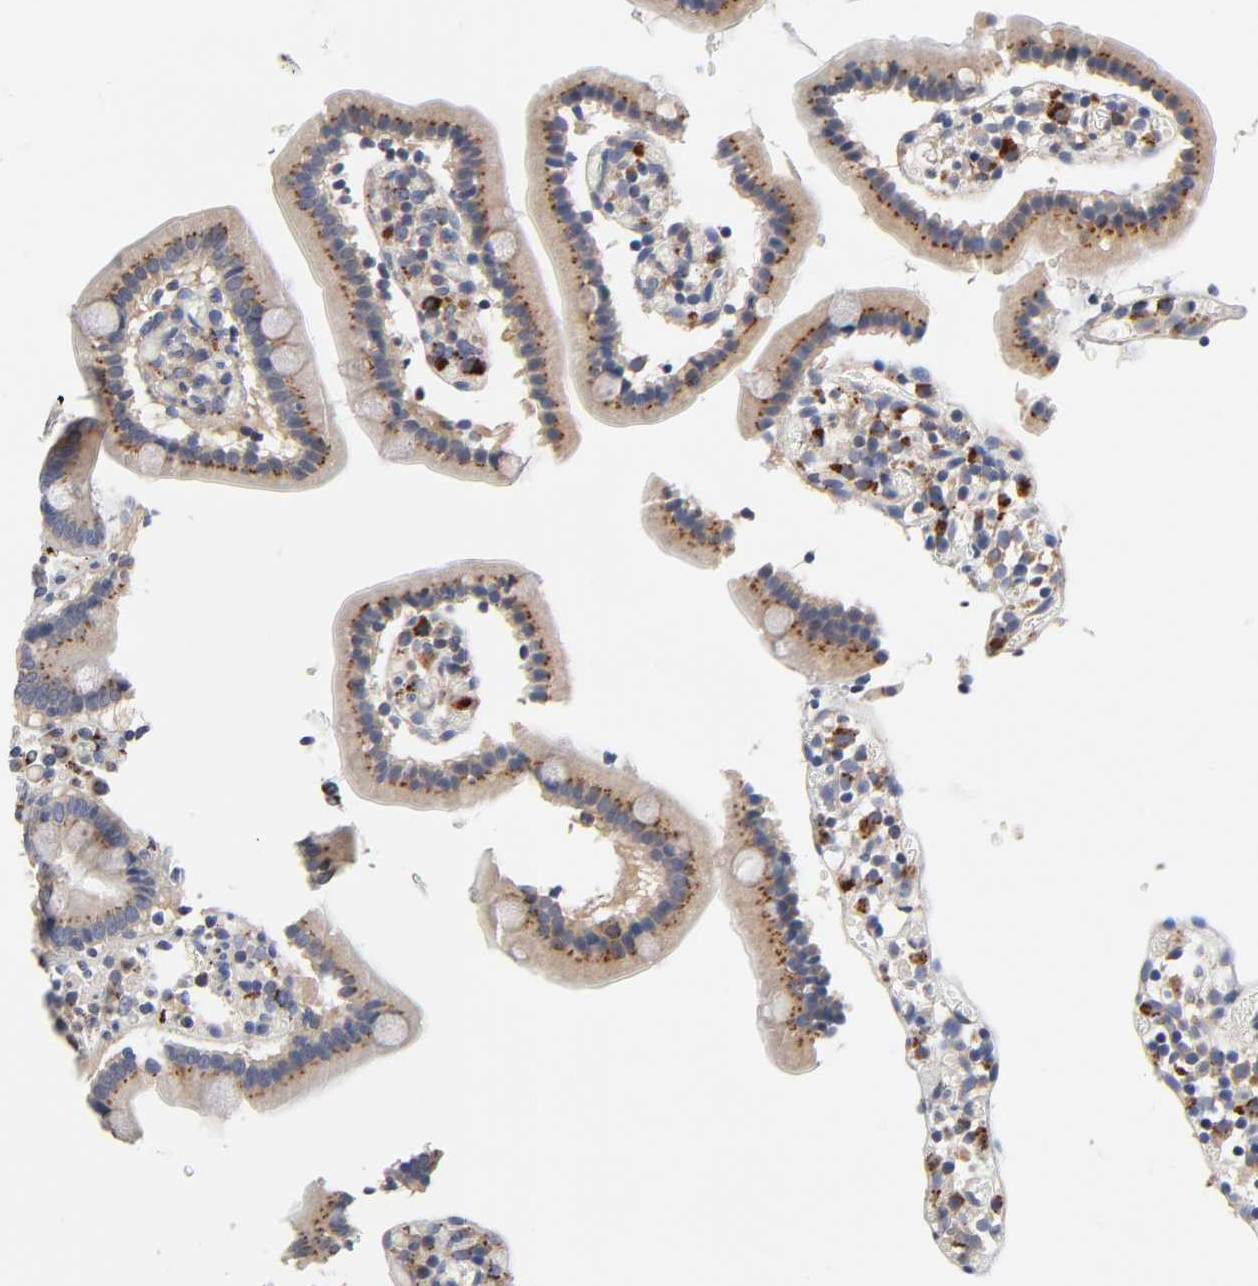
{"staining": {"intensity": "moderate", "quantity": ">75%", "location": "cytoplasmic/membranous"}, "tissue": "duodenum", "cell_type": "Glandular cells", "image_type": "normal", "snomed": [{"axis": "morphology", "description": "Normal tissue, NOS"}, {"axis": "topography", "description": "Duodenum"}], "caption": "Protein analysis of normal duodenum demonstrates moderate cytoplasmic/membranous staining in about >75% of glandular cells. The staining was performed using DAB (3,3'-diaminobenzidine), with brown indicating positive protein expression. Nuclei are stained blue with hematoxylin.", "gene": "C17orf75", "patient": {"sex": "female", "age": 53}}